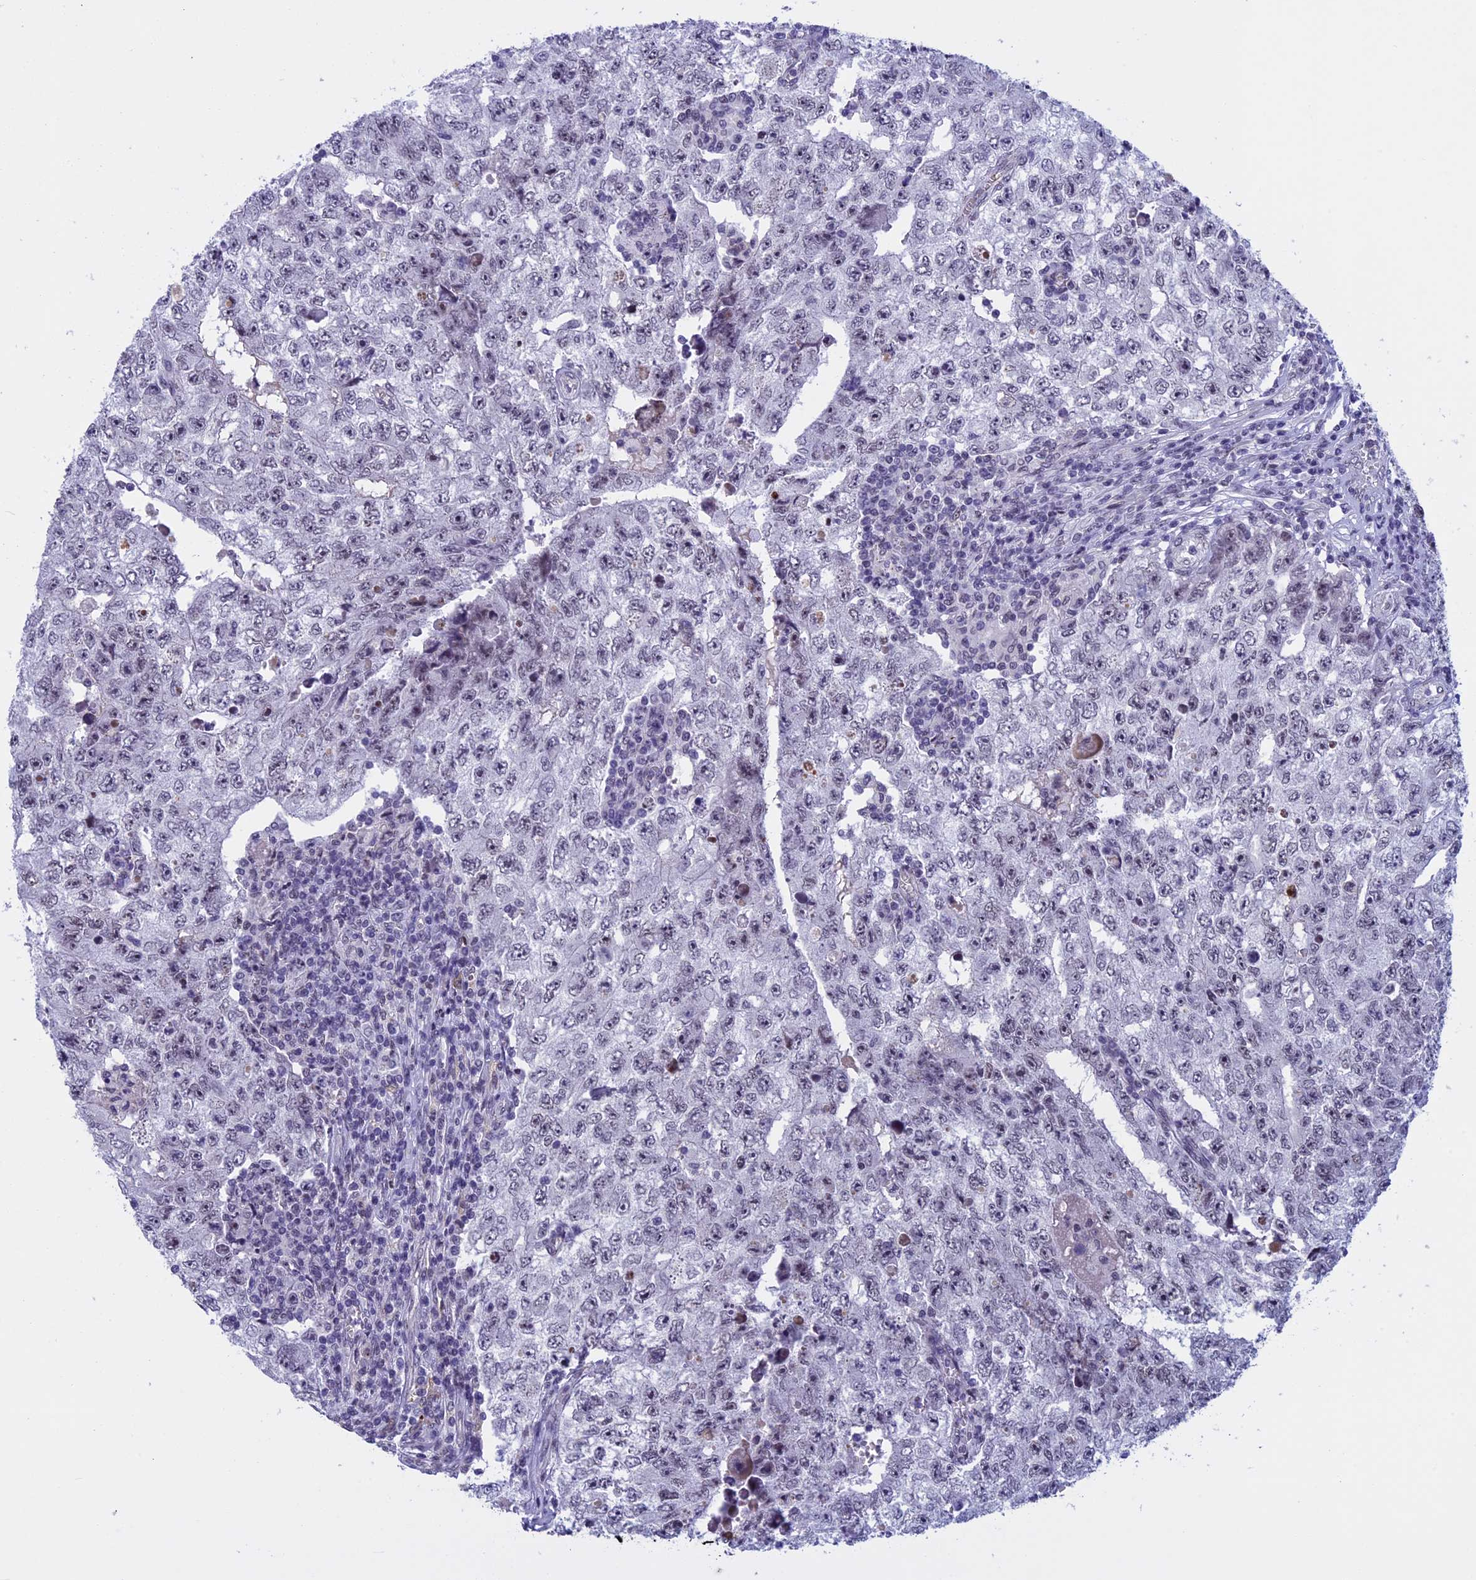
{"staining": {"intensity": "weak", "quantity": "<25%", "location": "nuclear"}, "tissue": "testis cancer", "cell_type": "Tumor cells", "image_type": "cancer", "snomed": [{"axis": "morphology", "description": "Carcinoma, Embryonal, NOS"}, {"axis": "topography", "description": "Testis"}], "caption": "IHC micrograph of neoplastic tissue: human testis embryonal carcinoma stained with DAB shows no significant protein expression in tumor cells.", "gene": "NIPBL", "patient": {"sex": "male", "age": 17}}